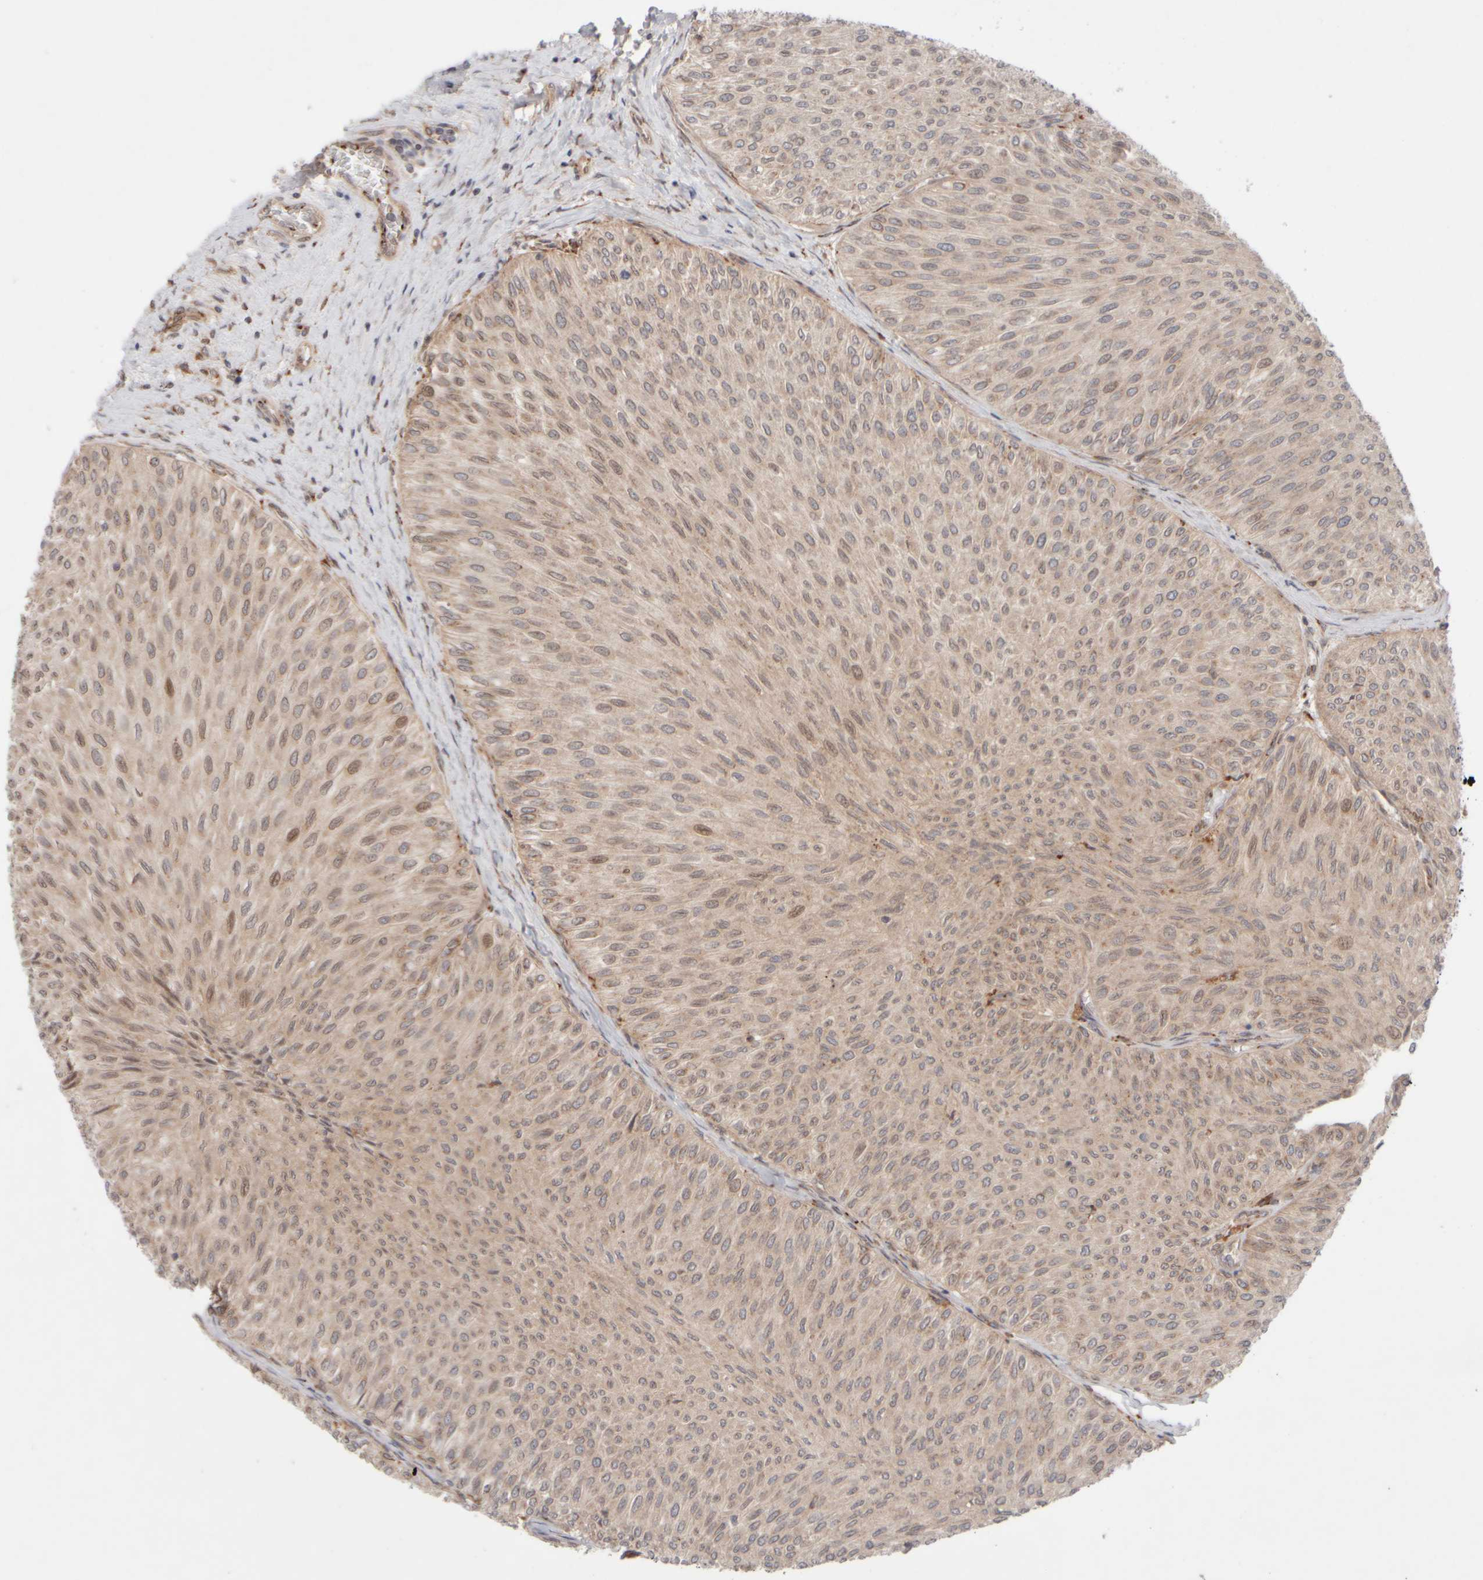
{"staining": {"intensity": "weak", "quantity": ">75%", "location": "cytoplasmic/membranous,nuclear"}, "tissue": "urothelial cancer", "cell_type": "Tumor cells", "image_type": "cancer", "snomed": [{"axis": "morphology", "description": "Urothelial carcinoma, Low grade"}, {"axis": "topography", "description": "Urinary bladder"}], "caption": "Low-grade urothelial carcinoma stained for a protein (brown) exhibits weak cytoplasmic/membranous and nuclear positive positivity in about >75% of tumor cells.", "gene": "GCN1", "patient": {"sex": "male", "age": 78}}